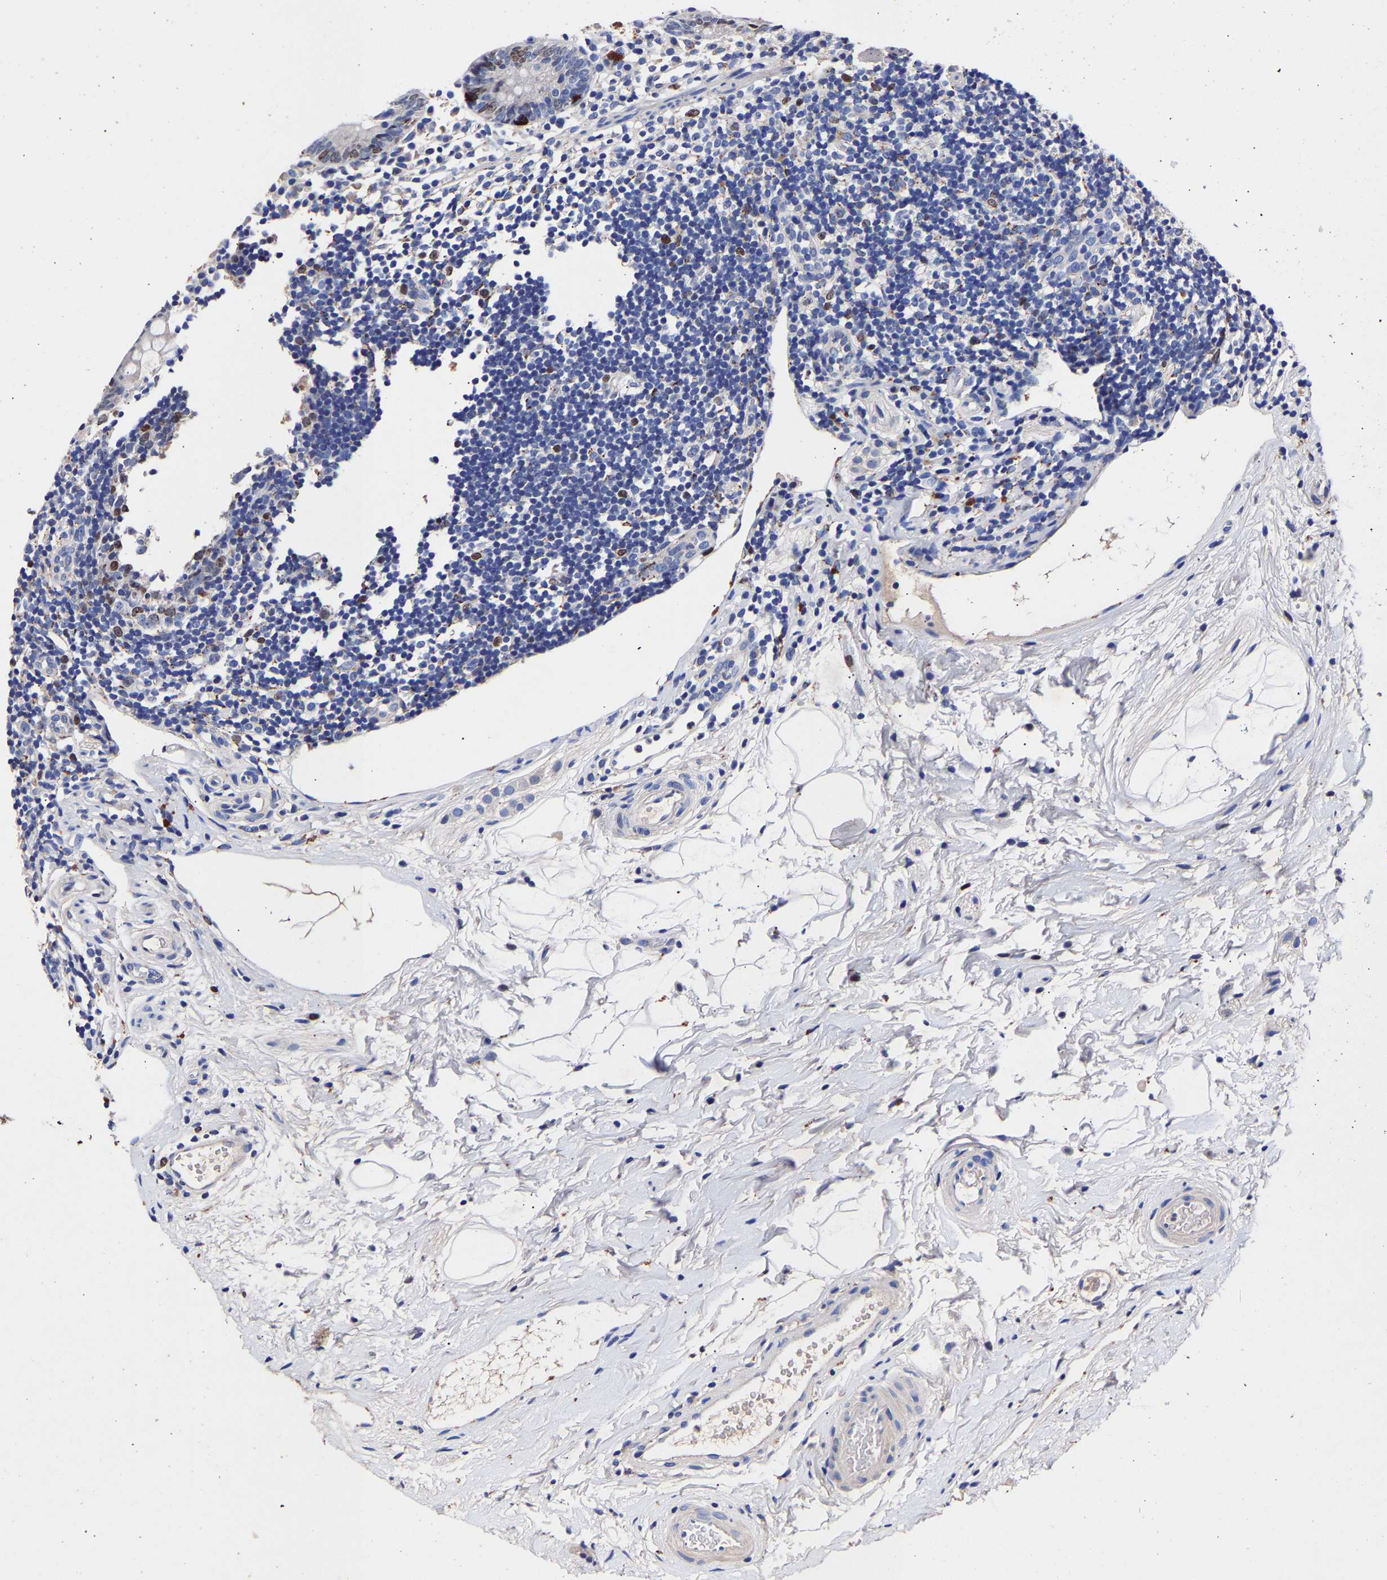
{"staining": {"intensity": "strong", "quantity": "<25%", "location": "cytoplasmic/membranous"}, "tissue": "appendix", "cell_type": "Glandular cells", "image_type": "normal", "snomed": [{"axis": "morphology", "description": "Normal tissue, NOS"}, {"axis": "topography", "description": "Appendix"}], "caption": "This is a photomicrograph of immunohistochemistry (IHC) staining of normal appendix, which shows strong positivity in the cytoplasmic/membranous of glandular cells.", "gene": "SEM1", "patient": {"sex": "female", "age": 20}}